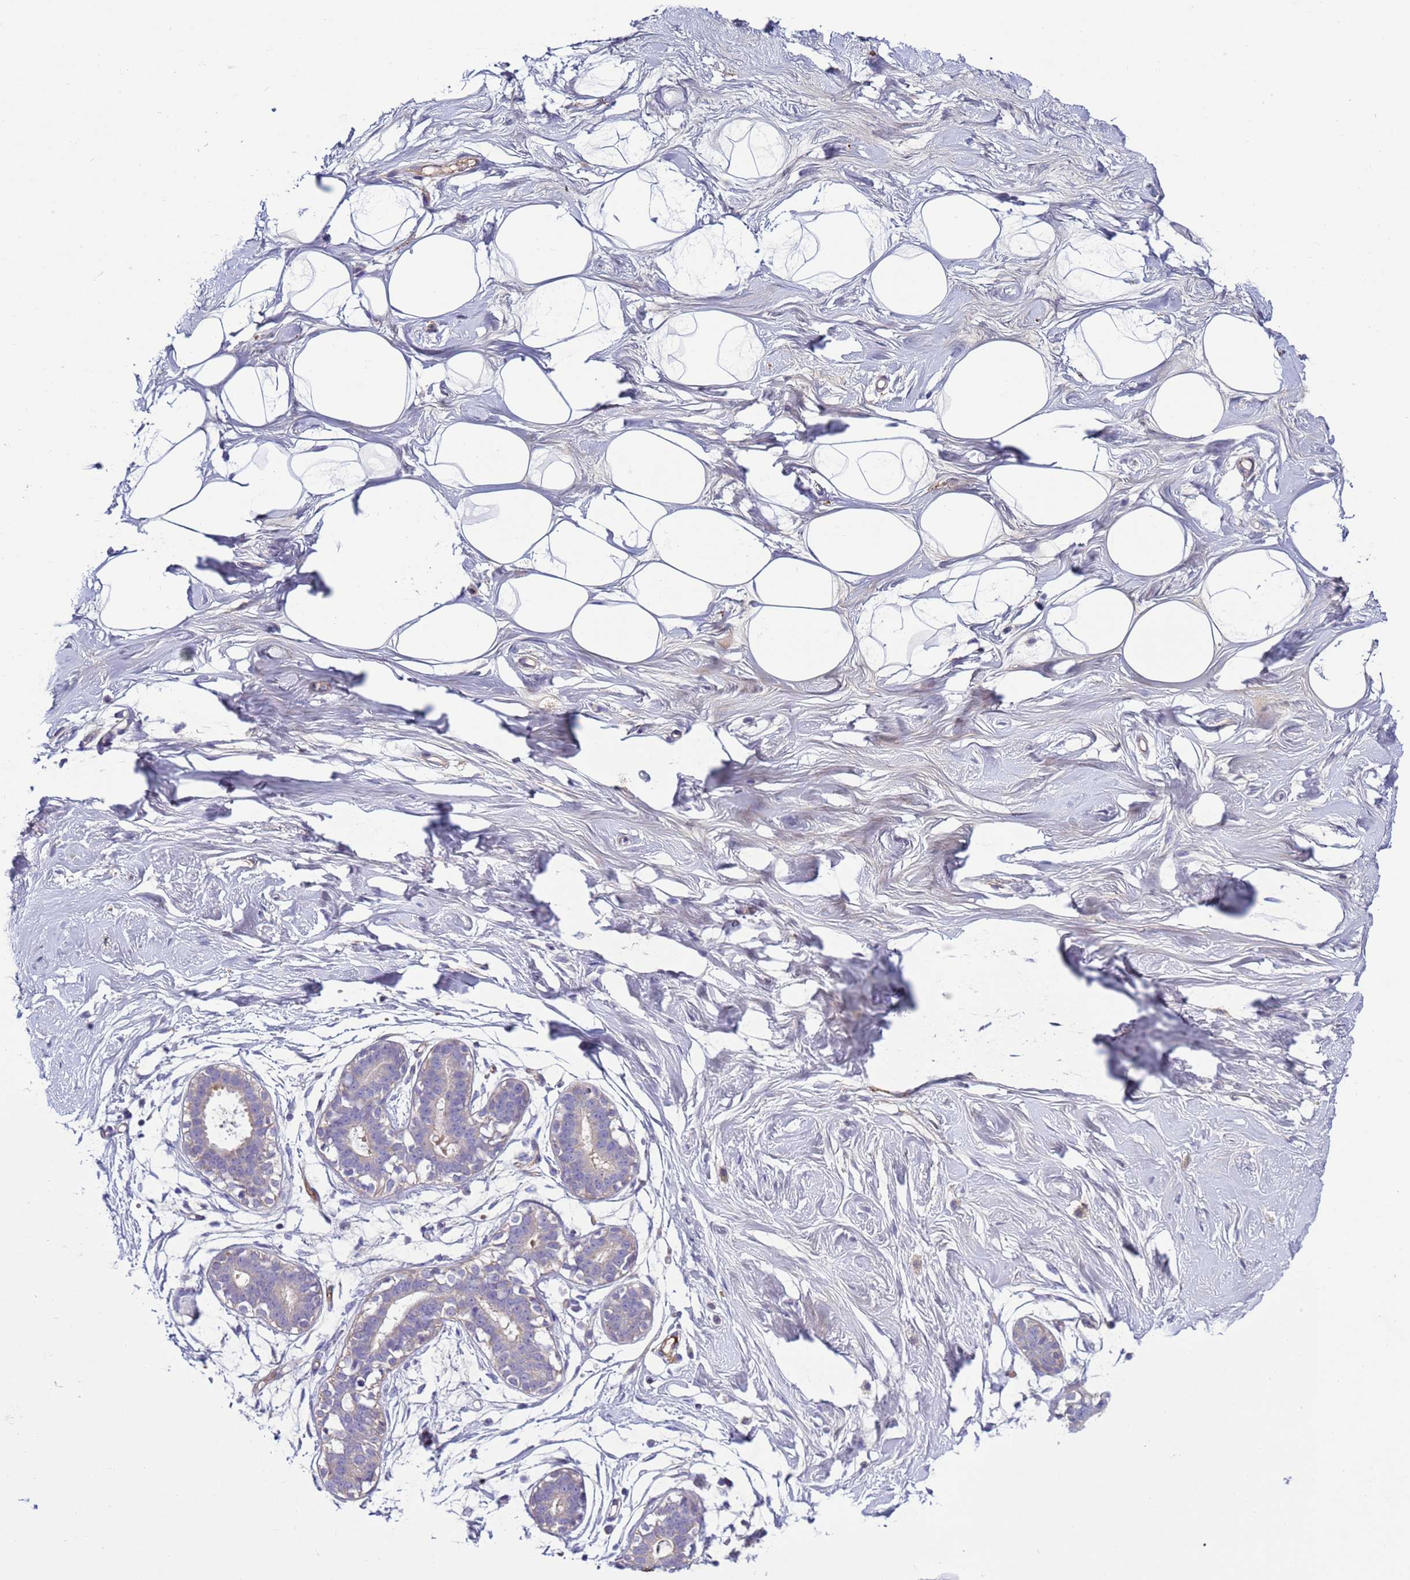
{"staining": {"intensity": "negative", "quantity": "none", "location": "none"}, "tissue": "breast", "cell_type": "Adipocytes", "image_type": "normal", "snomed": [{"axis": "morphology", "description": "Normal tissue, NOS"}, {"axis": "morphology", "description": "Adenoma, NOS"}, {"axis": "topography", "description": "Breast"}], "caption": "Human breast stained for a protein using IHC shows no expression in adipocytes.", "gene": "TRIM51G", "patient": {"sex": "female", "age": 23}}